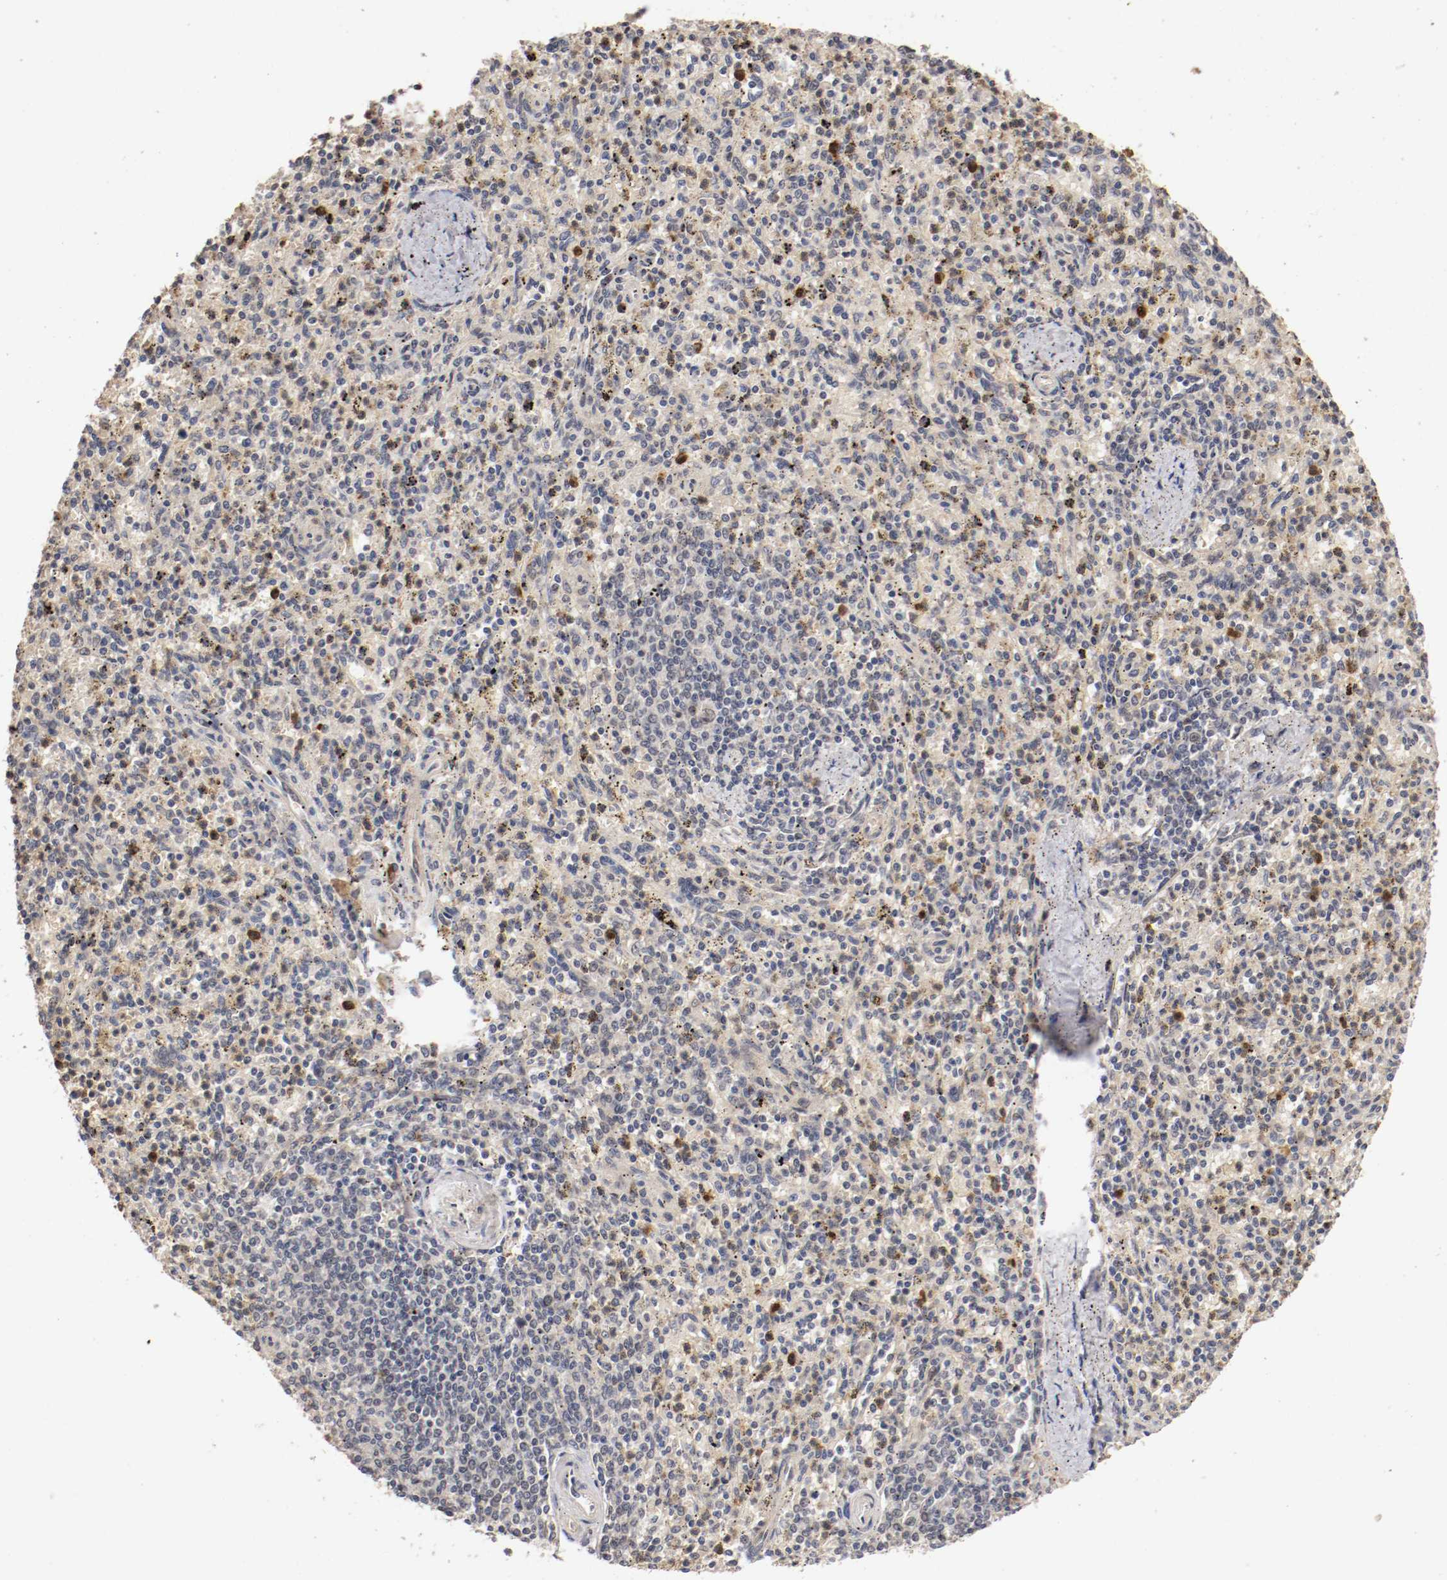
{"staining": {"intensity": "moderate", "quantity": "<25%", "location": "cytoplasmic/membranous"}, "tissue": "spleen", "cell_type": "Cells in red pulp", "image_type": "normal", "snomed": [{"axis": "morphology", "description": "Normal tissue, NOS"}, {"axis": "topography", "description": "Spleen"}], "caption": "Immunohistochemical staining of benign spleen exhibits moderate cytoplasmic/membranous protein positivity in about <25% of cells in red pulp. The staining was performed using DAB (3,3'-diaminobenzidine), with brown indicating positive protein expression. Nuclei are stained blue with hematoxylin.", "gene": "TNFRSF1B", "patient": {"sex": "male", "age": 72}}